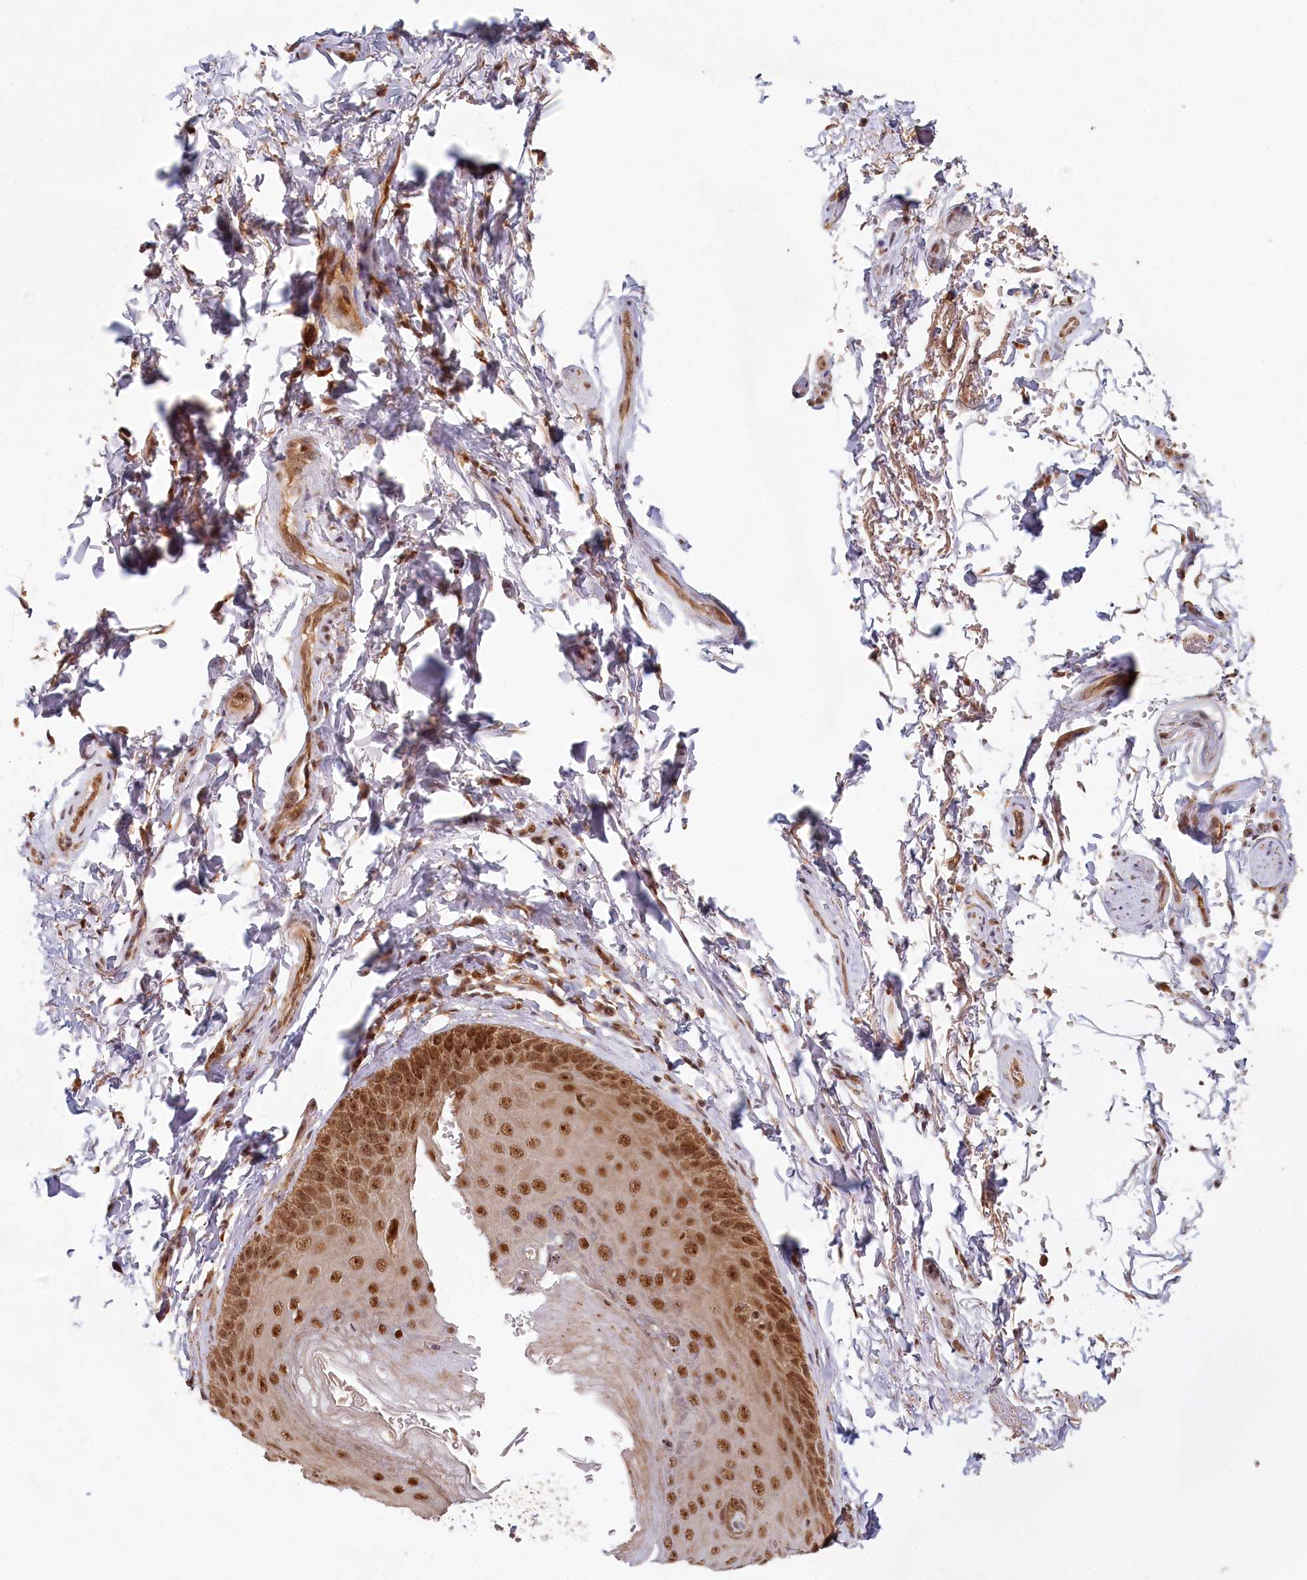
{"staining": {"intensity": "strong", "quantity": ">75%", "location": "cytoplasmic/membranous,nuclear"}, "tissue": "skin", "cell_type": "Epidermal cells", "image_type": "normal", "snomed": [{"axis": "morphology", "description": "Normal tissue, NOS"}, {"axis": "topography", "description": "Anal"}], "caption": "Approximately >75% of epidermal cells in unremarkable skin show strong cytoplasmic/membranous,nuclear protein expression as visualized by brown immunohistochemical staining.", "gene": "WAPL", "patient": {"sex": "male", "age": 44}}